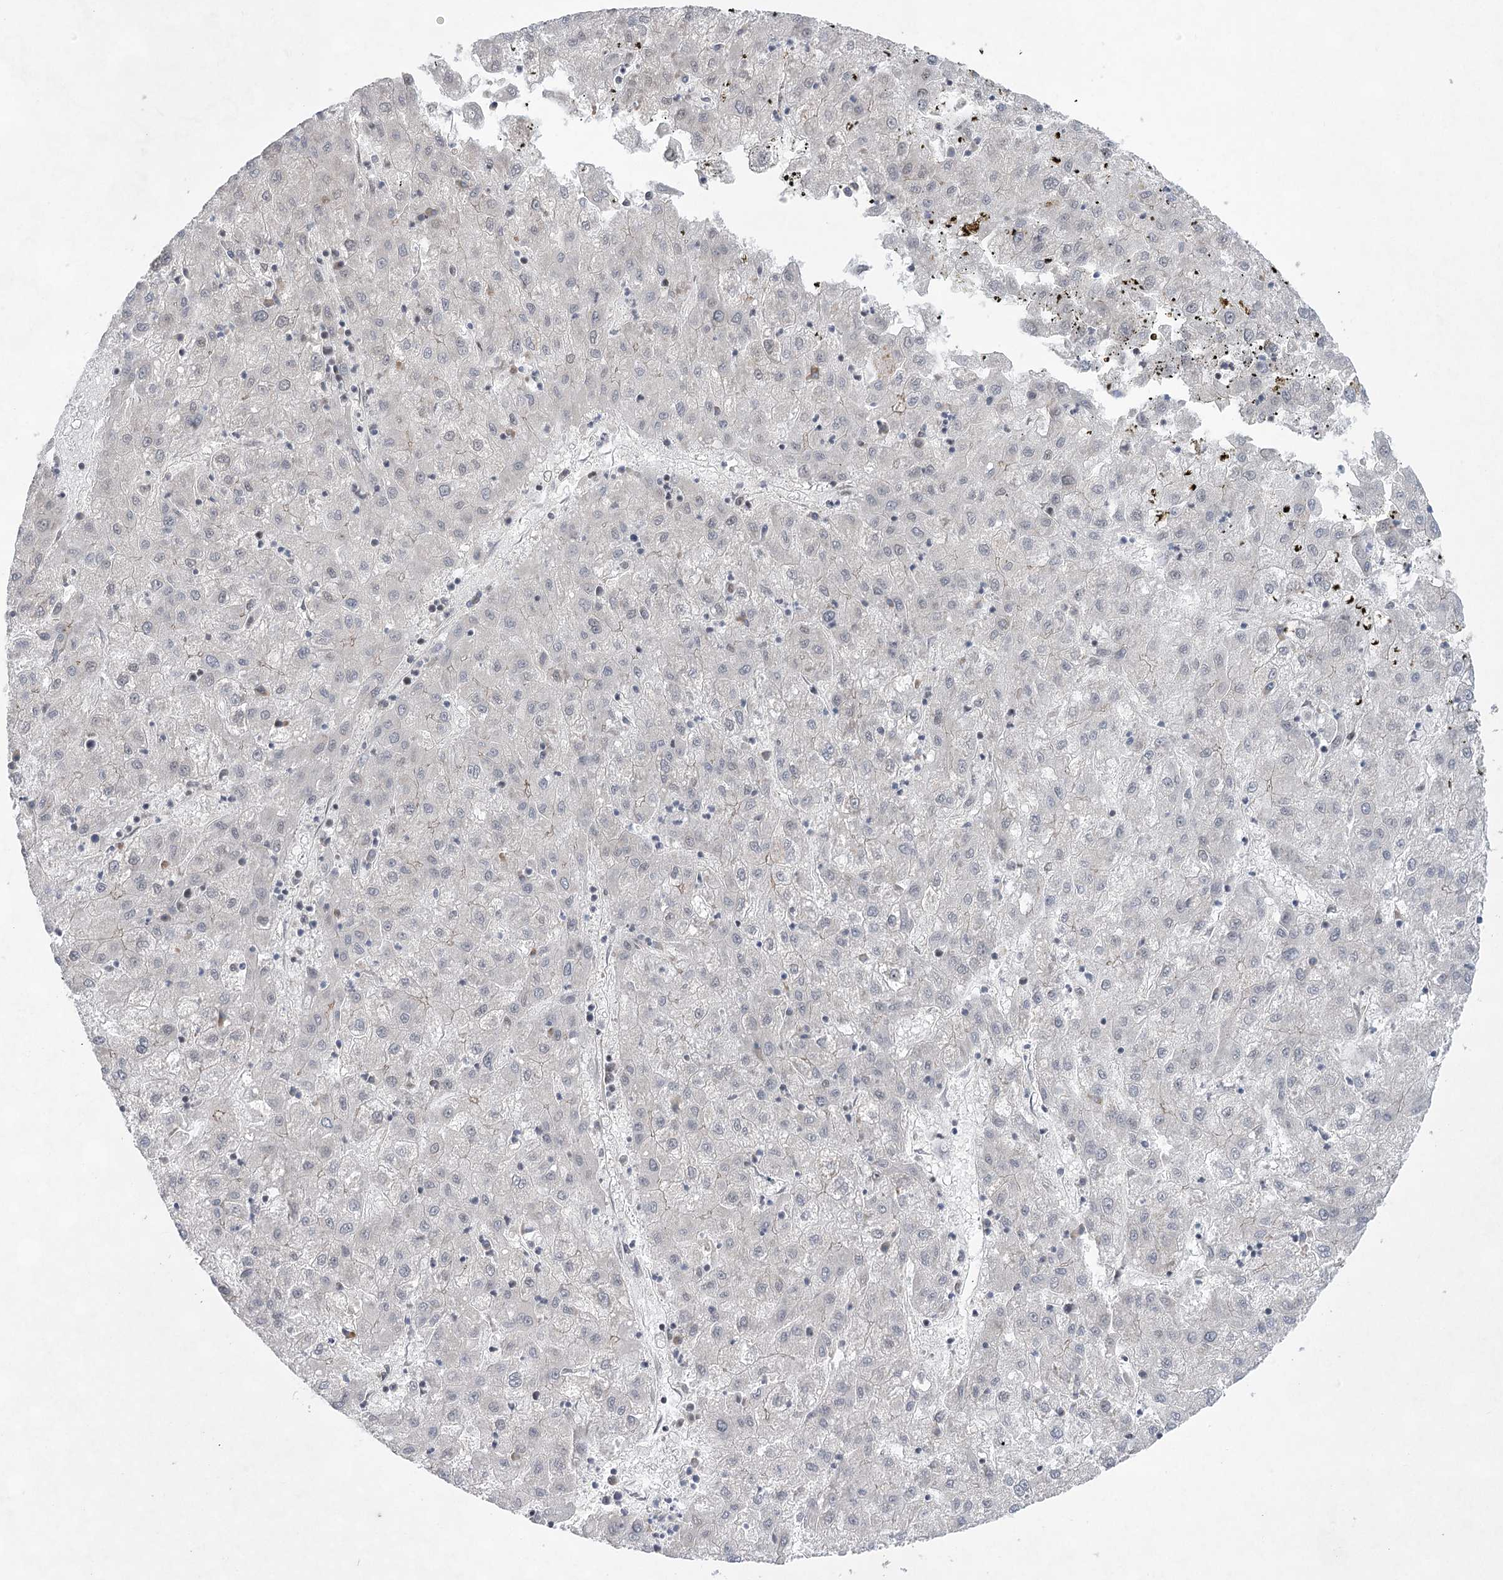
{"staining": {"intensity": "negative", "quantity": "none", "location": "none"}, "tissue": "liver cancer", "cell_type": "Tumor cells", "image_type": "cancer", "snomed": [{"axis": "morphology", "description": "Carcinoma, Hepatocellular, NOS"}, {"axis": "topography", "description": "Liver"}], "caption": "High magnification brightfield microscopy of liver cancer stained with DAB (3,3'-diaminobenzidine) (brown) and counterstained with hematoxylin (blue): tumor cells show no significant staining. (Immunohistochemistry, brightfield microscopy, high magnification).", "gene": "ZCCHC8", "patient": {"sex": "male", "age": 72}}